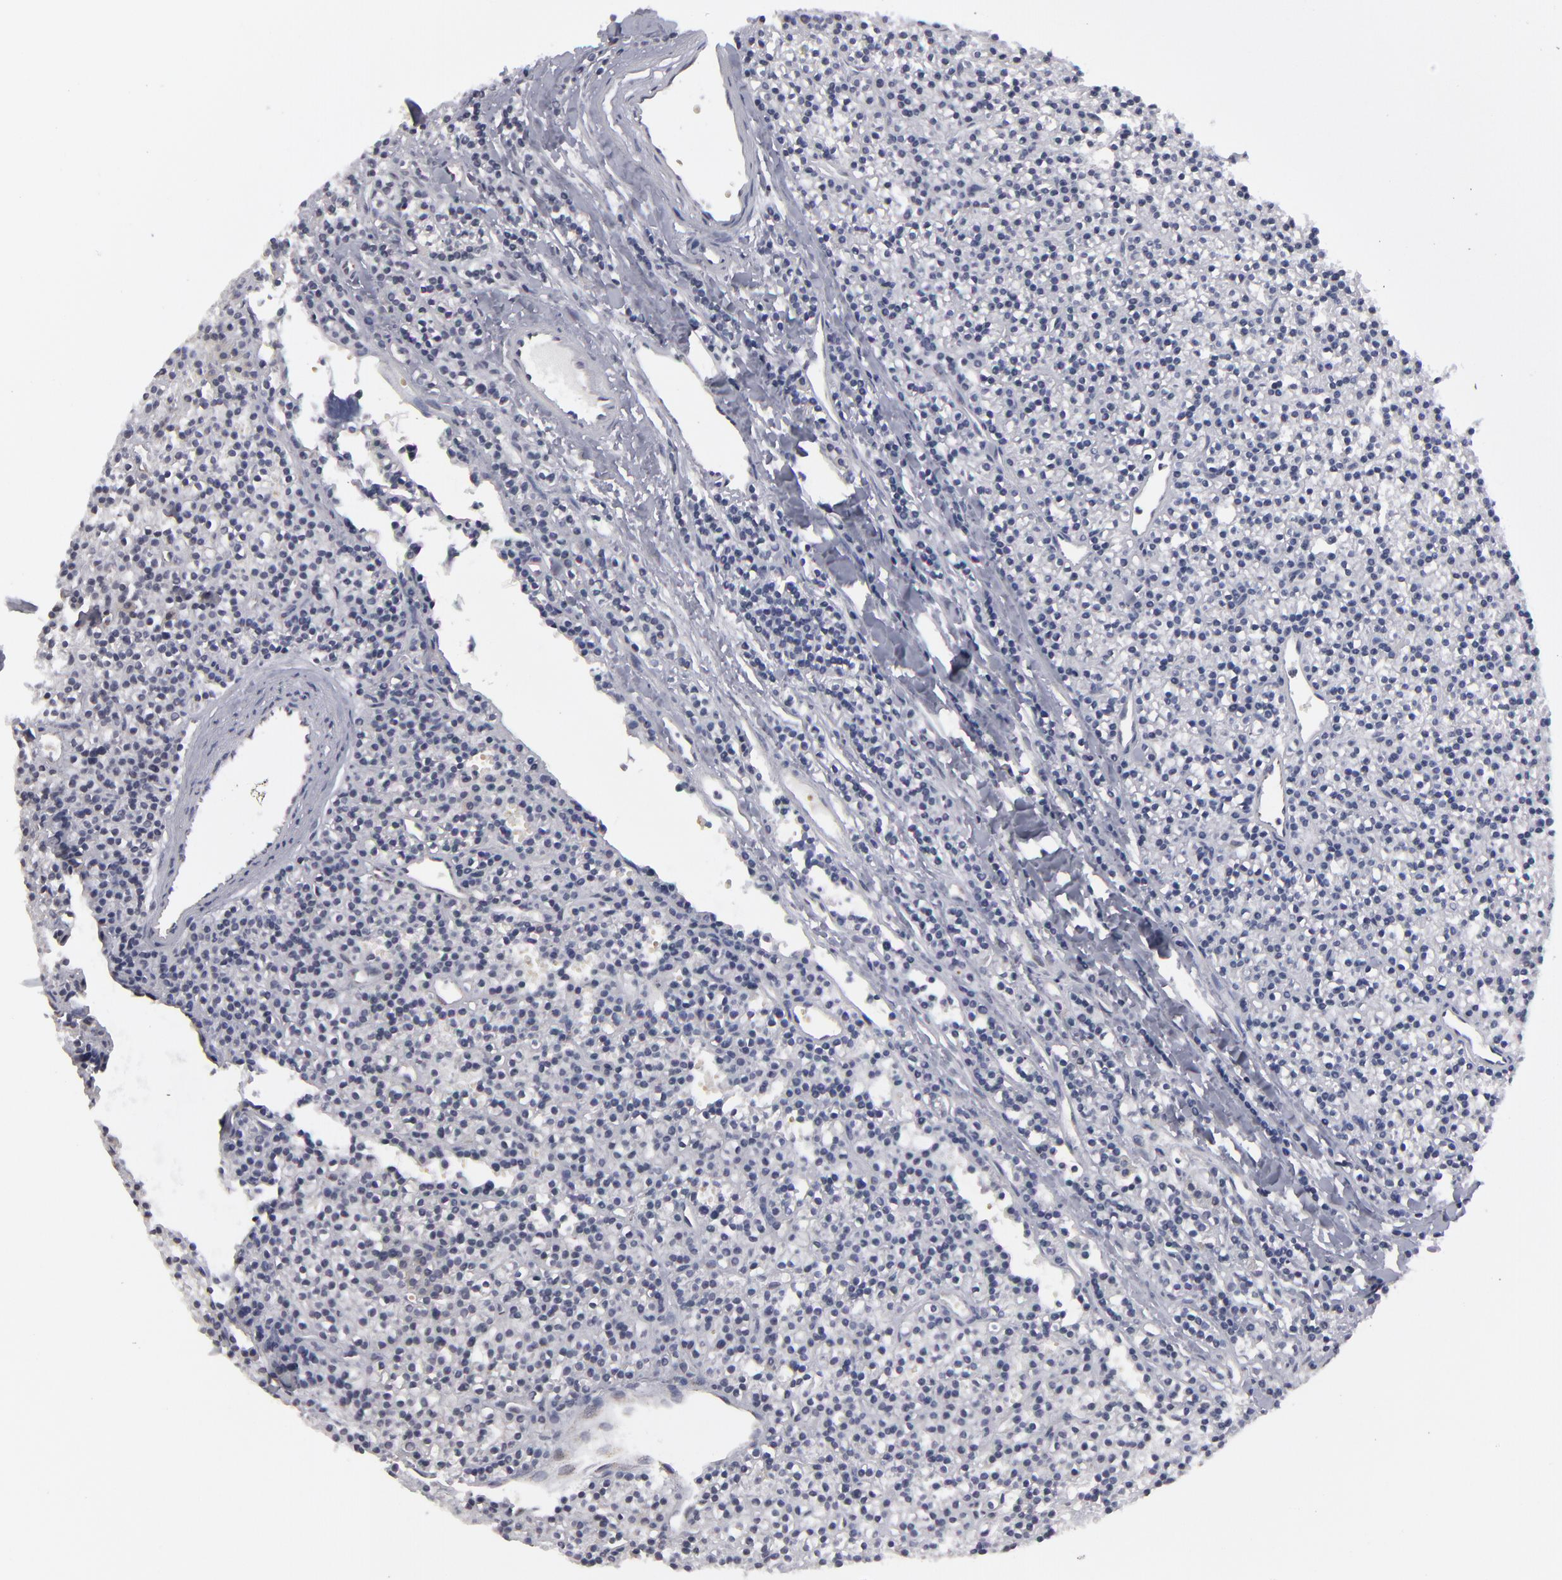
{"staining": {"intensity": "negative", "quantity": "none", "location": "none"}, "tissue": "parathyroid gland", "cell_type": "Glandular cells", "image_type": "normal", "snomed": [{"axis": "morphology", "description": "Normal tissue, NOS"}, {"axis": "topography", "description": "Parathyroid gland"}], "caption": "Immunohistochemistry (IHC) of unremarkable parathyroid gland demonstrates no positivity in glandular cells. (DAB (3,3'-diaminobenzidine) immunohistochemistry (IHC) visualized using brightfield microscopy, high magnification).", "gene": "ODF2", "patient": {"sex": "female", "age": 45}}